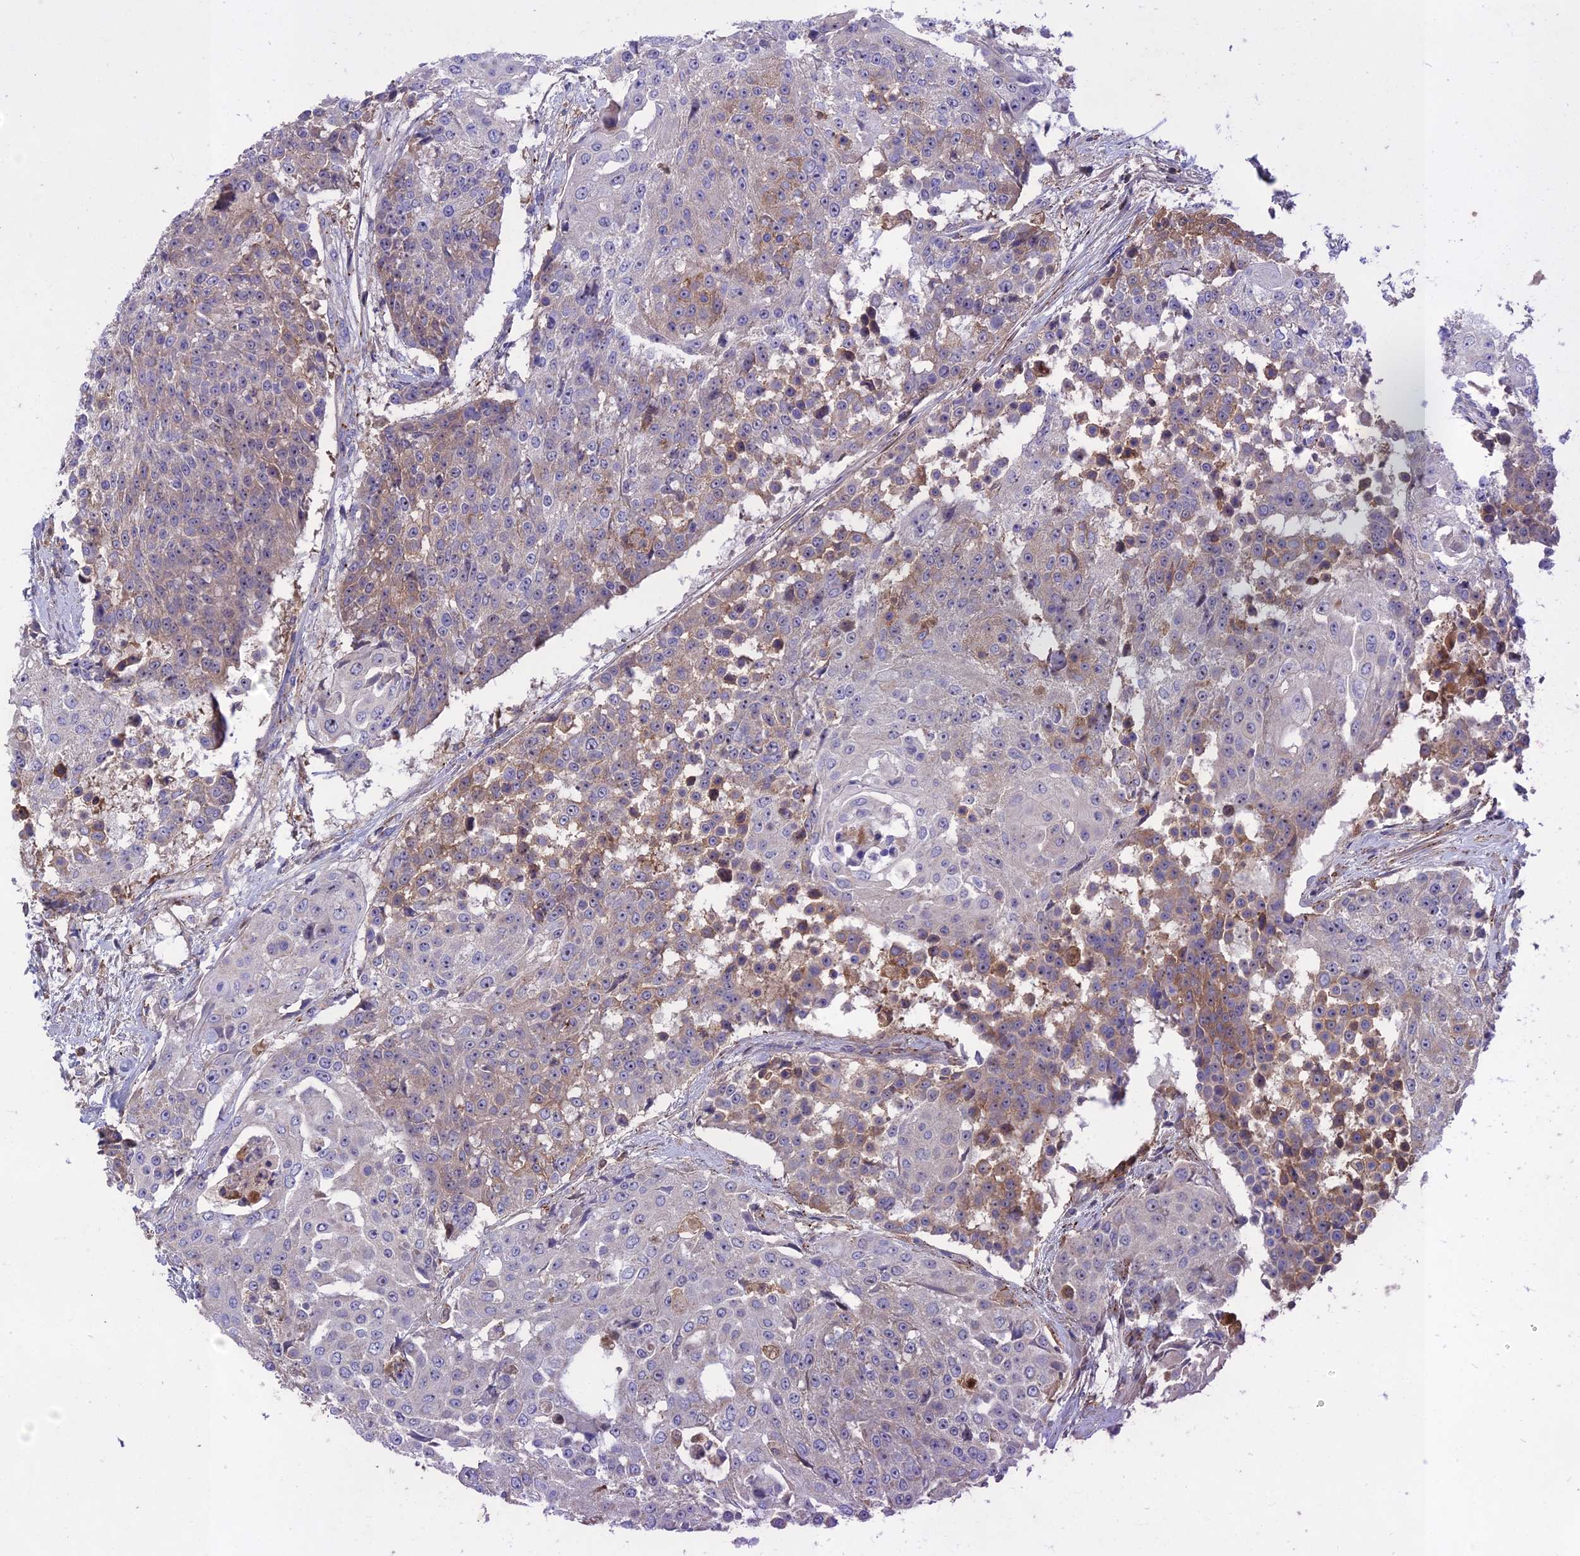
{"staining": {"intensity": "weak", "quantity": "<25%", "location": "cytoplasmic/membranous"}, "tissue": "urothelial cancer", "cell_type": "Tumor cells", "image_type": "cancer", "snomed": [{"axis": "morphology", "description": "Urothelial carcinoma, High grade"}, {"axis": "topography", "description": "Urinary bladder"}], "caption": "This is an immunohistochemistry image of urothelial cancer. There is no staining in tumor cells.", "gene": "ADO", "patient": {"sex": "female", "age": 63}}